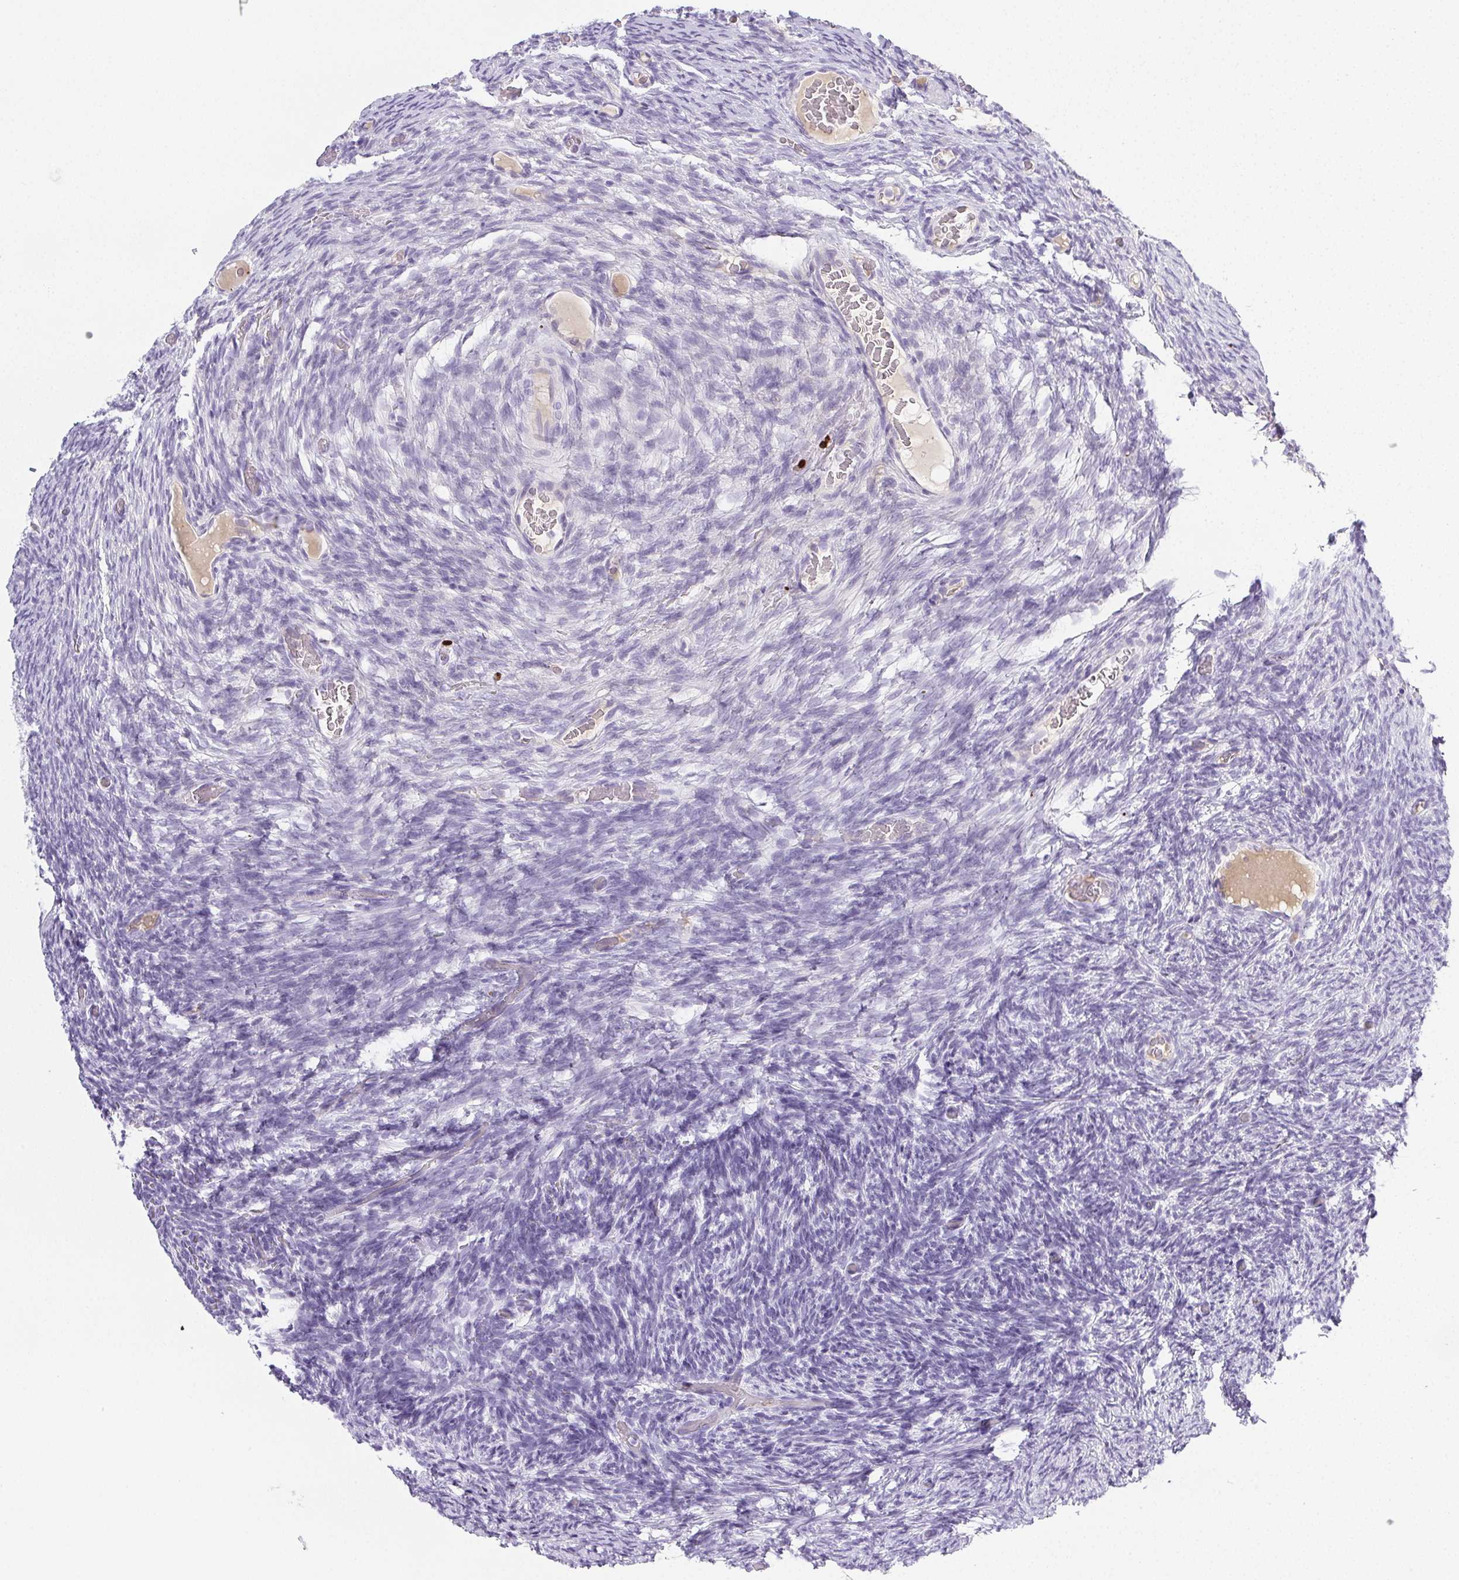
{"staining": {"intensity": "negative", "quantity": "none", "location": "none"}, "tissue": "ovary", "cell_type": "Ovarian stroma cells", "image_type": "normal", "snomed": [{"axis": "morphology", "description": "Normal tissue, NOS"}, {"axis": "topography", "description": "Ovary"}], "caption": "High power microscopy image of an IHC micrograph of normal ovary, revealing no significant positivity in ovarian stroma cells.", "gene": "VTN", "patient": {"sex": "female", "age": 34}}